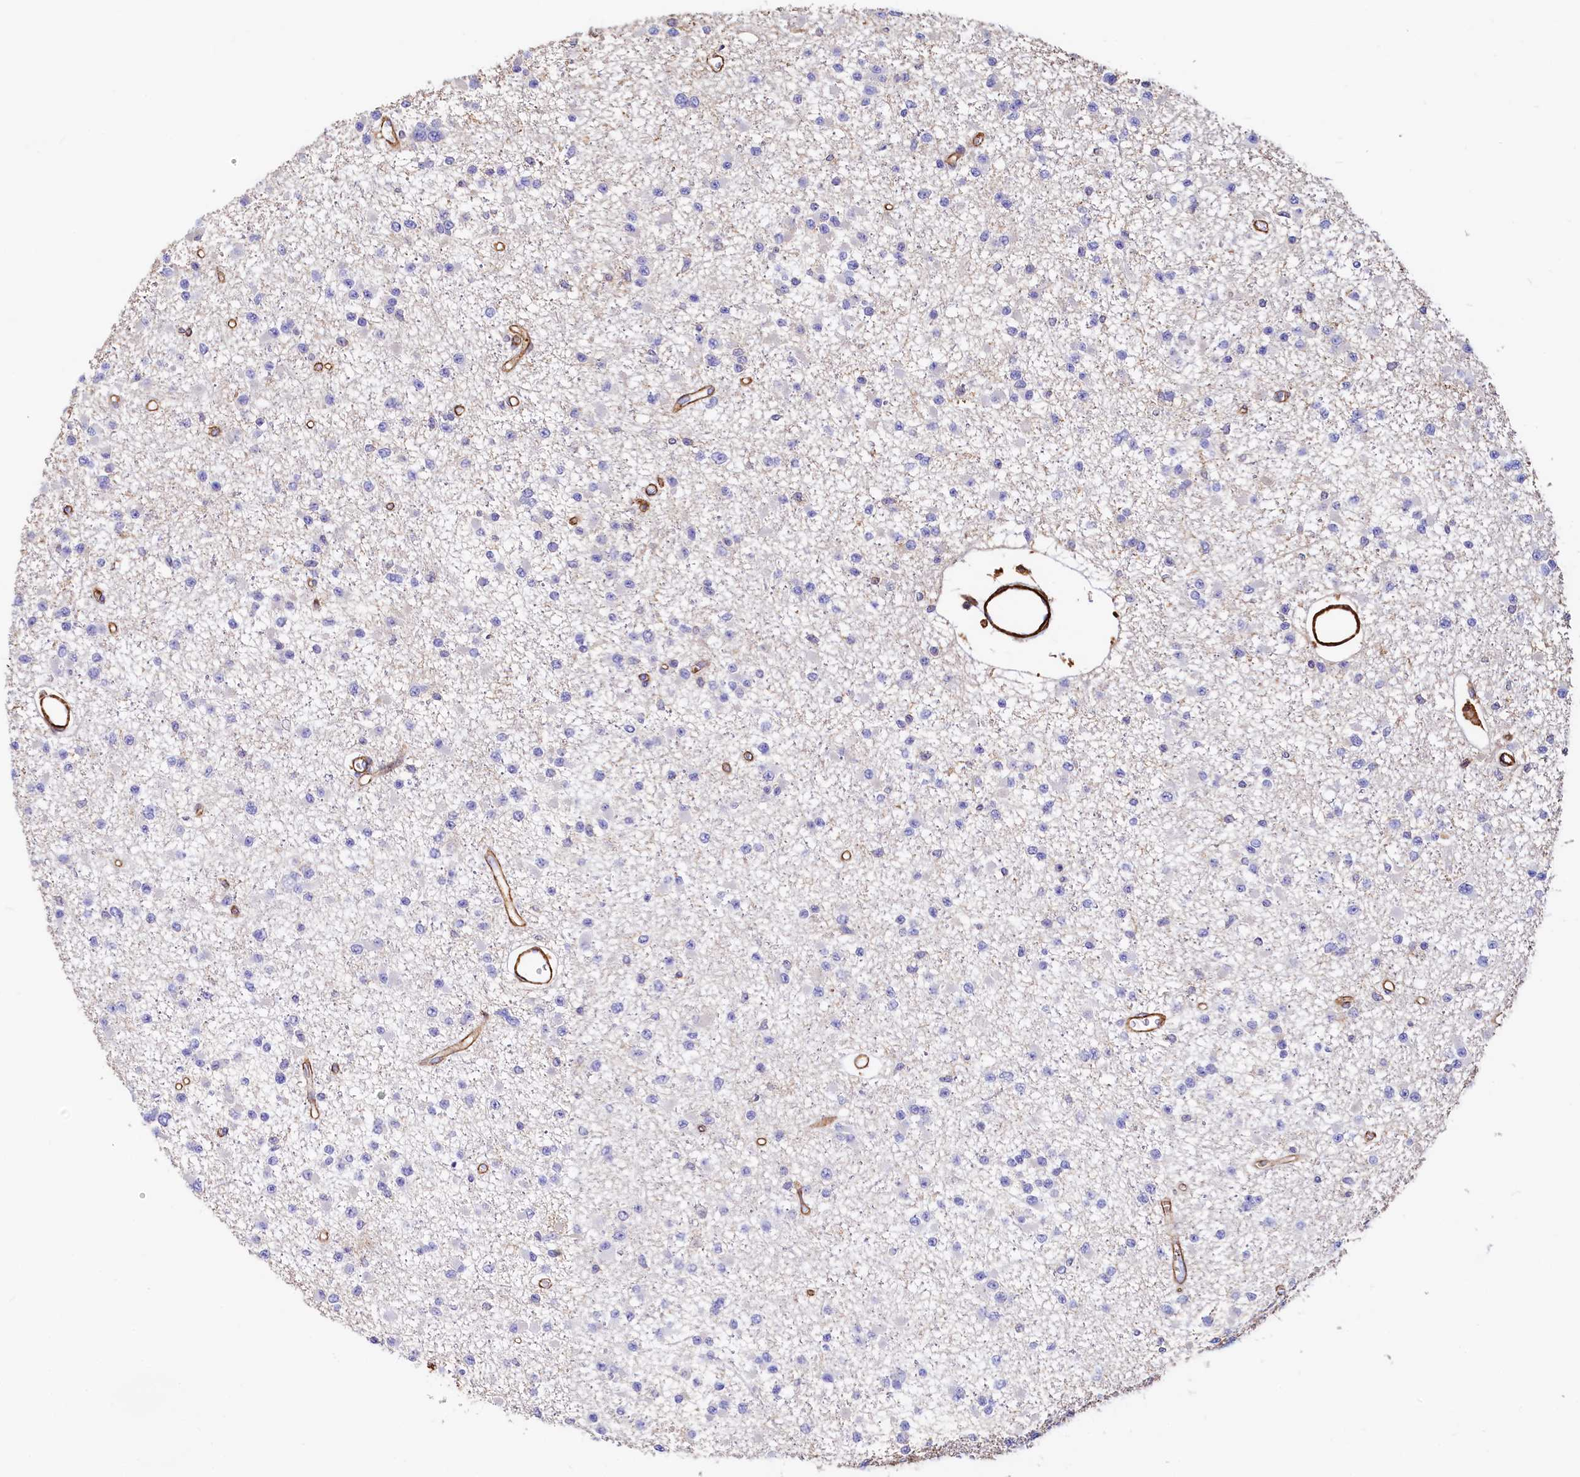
{"staining": {"intensity": "negative", "quantity": "none", "location": "none"}, "tissue": "glioma", "cell_type": "Tumor cells", "image_type": "cancer", "snomed": [{"axis": "morphology", "description": "Glioma, malignant, Low grade"}, {"axis": "topography", "description": "Brain"}], "caption": "An image of human malignant low-grade glioma is negative for staining in tumor cells.", "gene": "THBS1", "patient": {"sex": "female", "age": 22}}